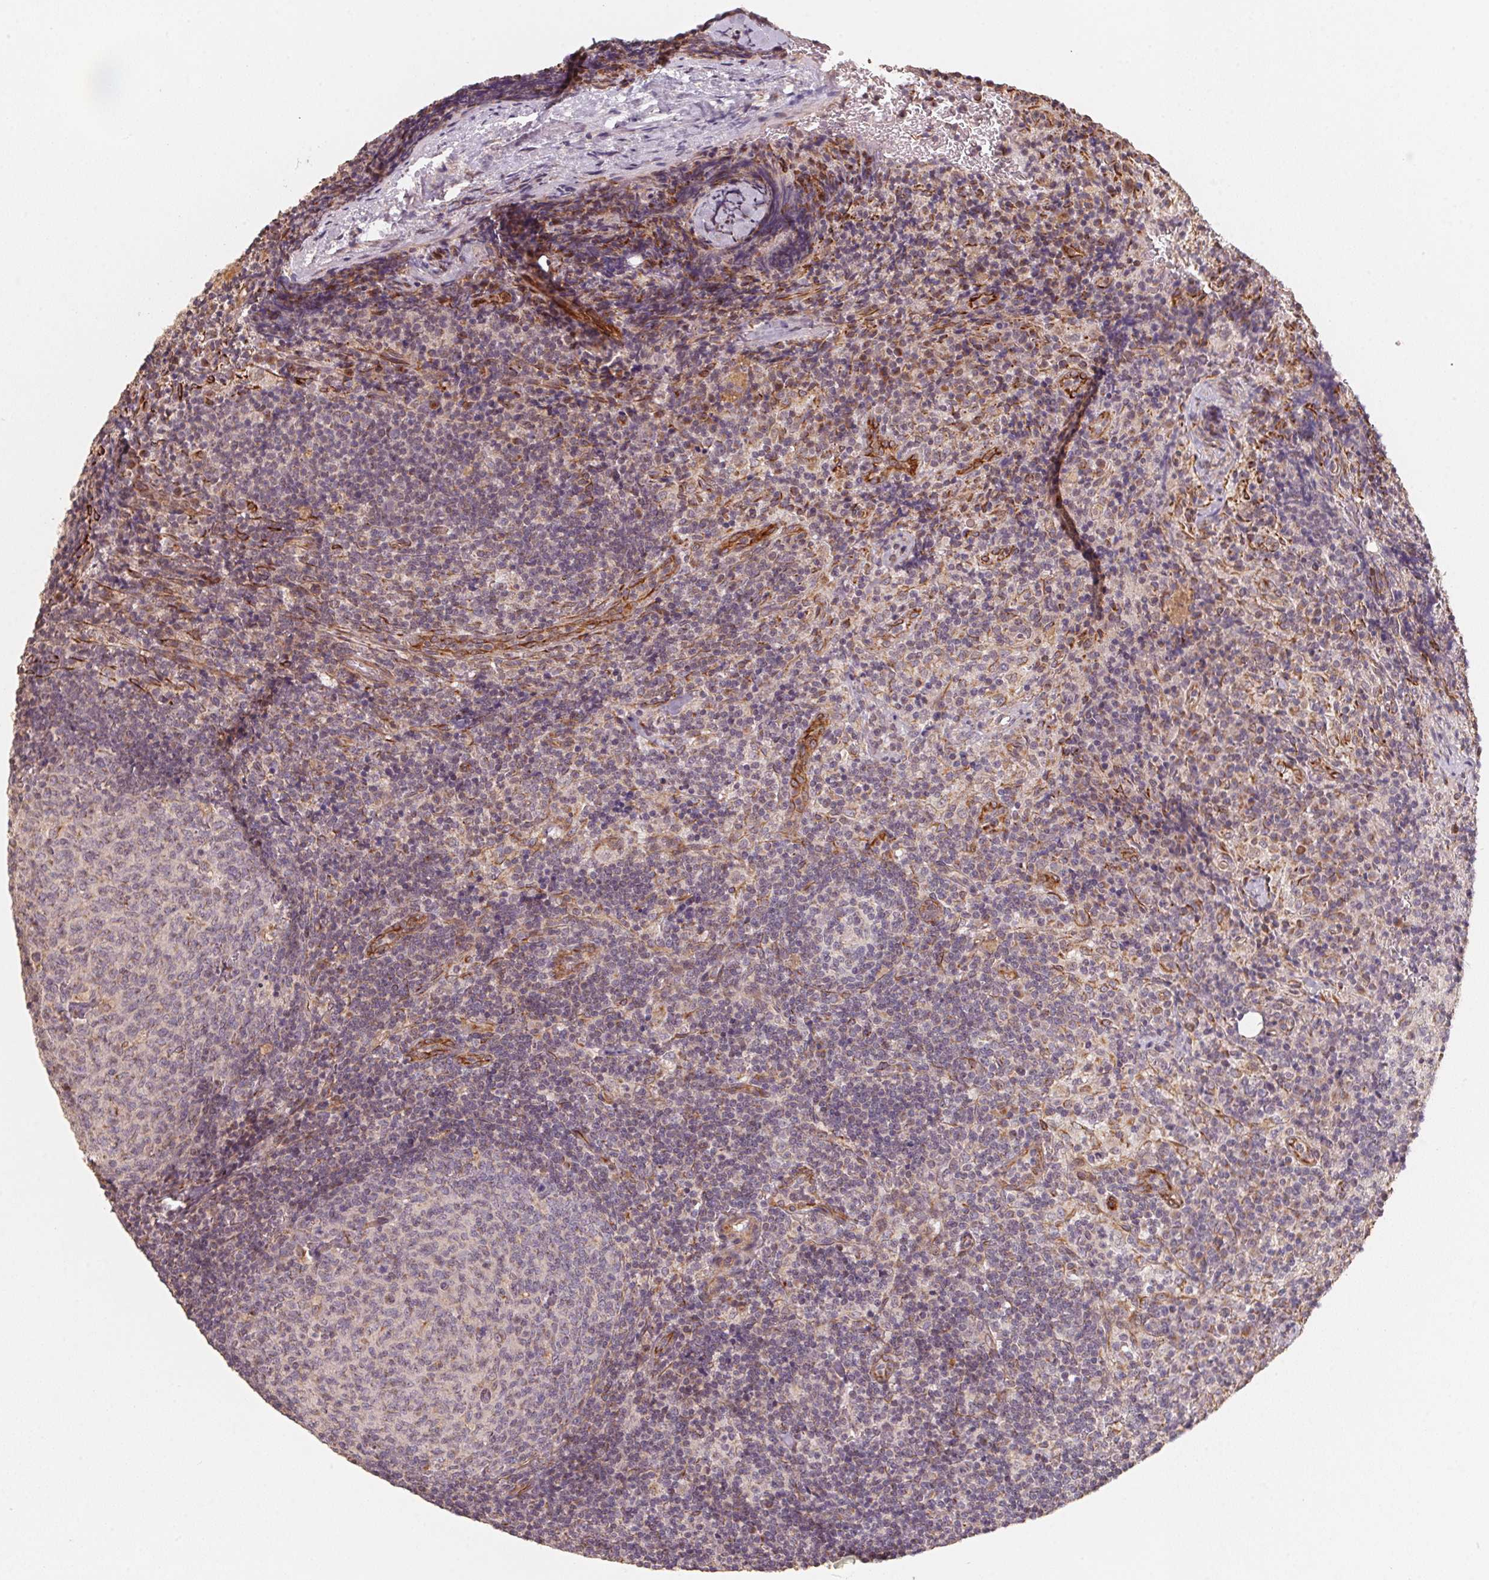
{"staining": {"intensity": "negative", "quantity": "none", "location": "none"}, "tissue": "lymph node", "cell_type": "Germinal center cells", "image_type": "normal", "snomed": [{"axis": "morphology", "description": "Normal tissue, NOS"}, {"axis": "topography", "description": "Lymph node"}], "caption": "The histopathology image demonstrates no staining of germinal center cells in normal lymph node.", "gene": "TSPAN12", "patient": {"sex": "male", "age": 67}}